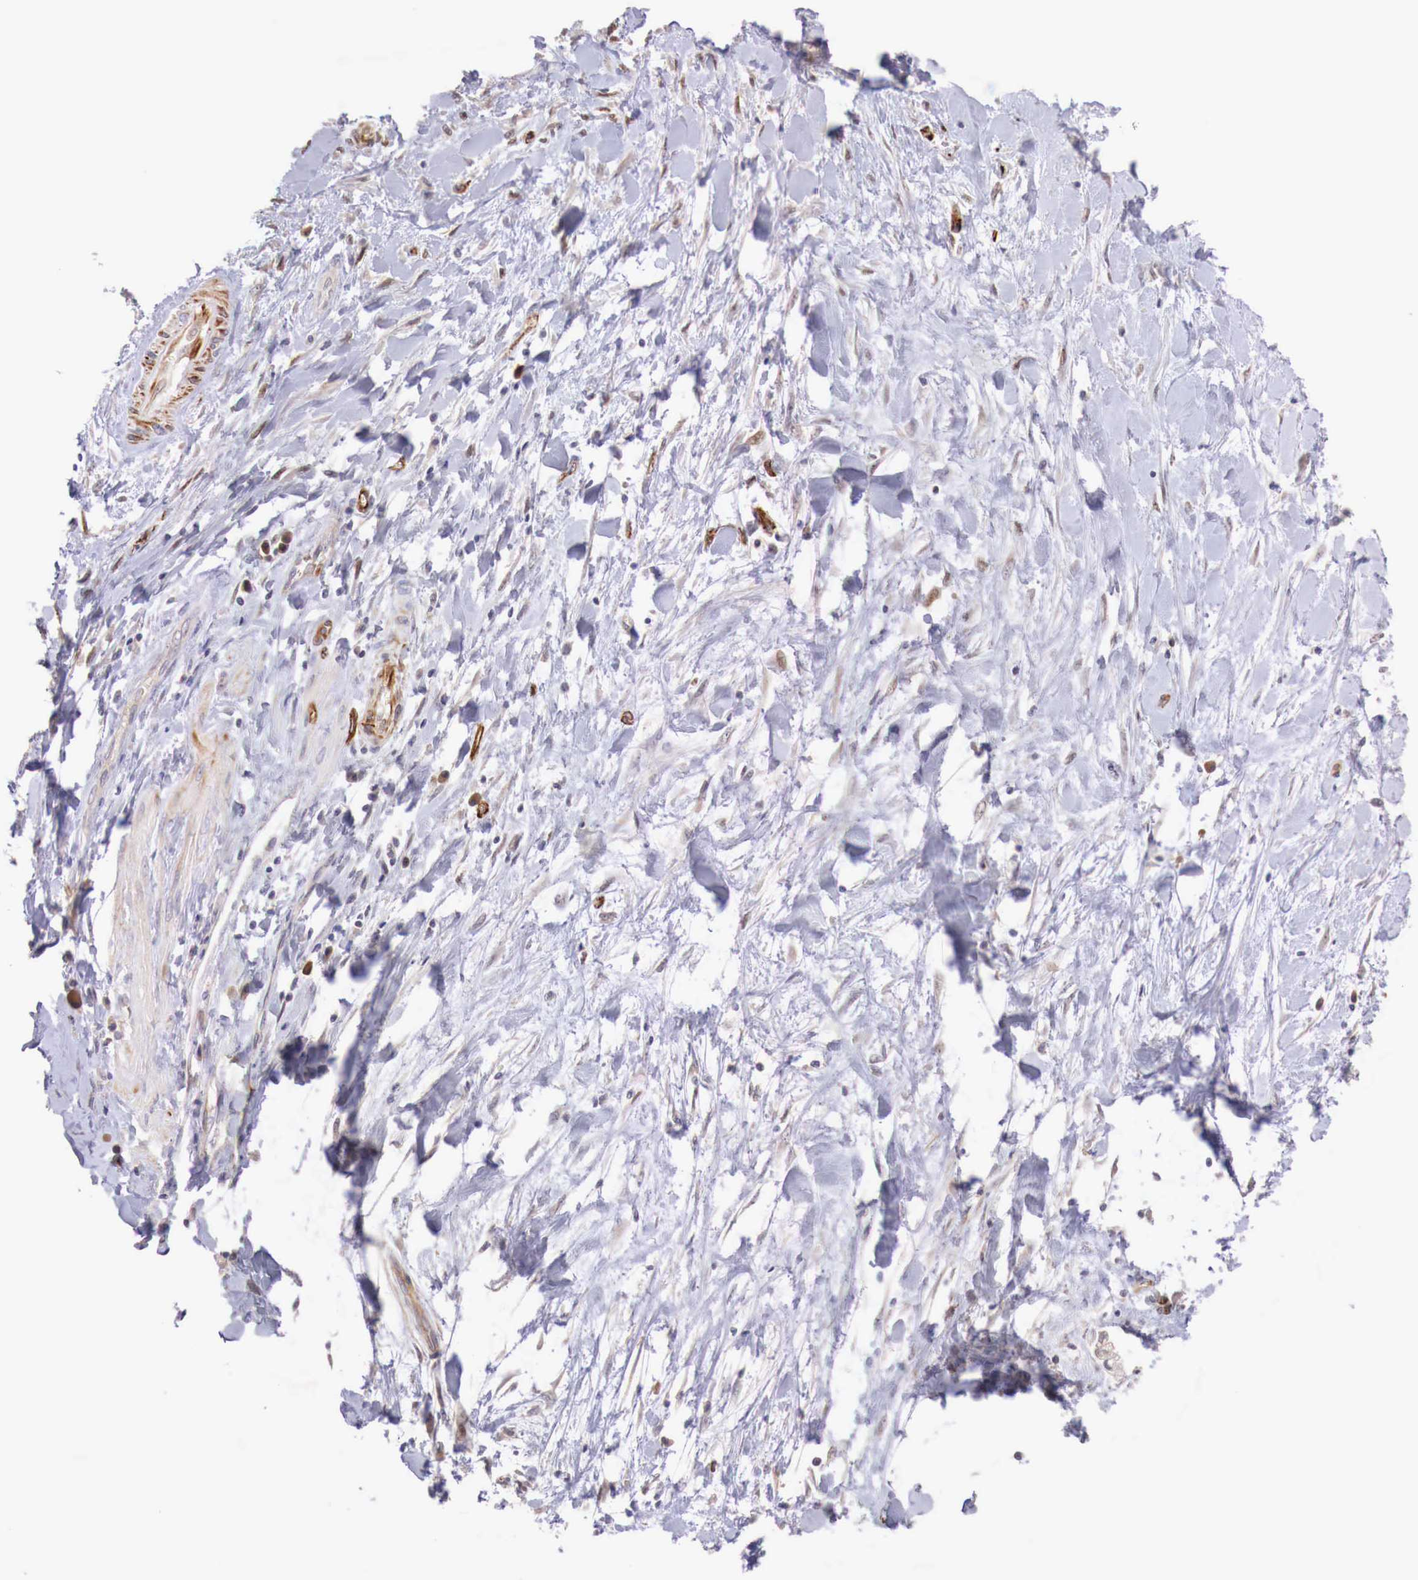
{"staining": {"intensity": "negative", "quantity": "none", "location": "none"}, "tissue": "liver cancer", "cell_type": "Tumor cells", "image_type": "cancer", "snomed": [{"axis": "morphology", "description": "Cholangiocarcinoma"}, {"axis": "topography", "description": "Liver"}], "caption": "The photomicrograph reveals no staining of tumor cells in liver cancer (cholangiocarcinoma).", "gene": "WT1", "patient": {"sex": "male", "age": 57}}